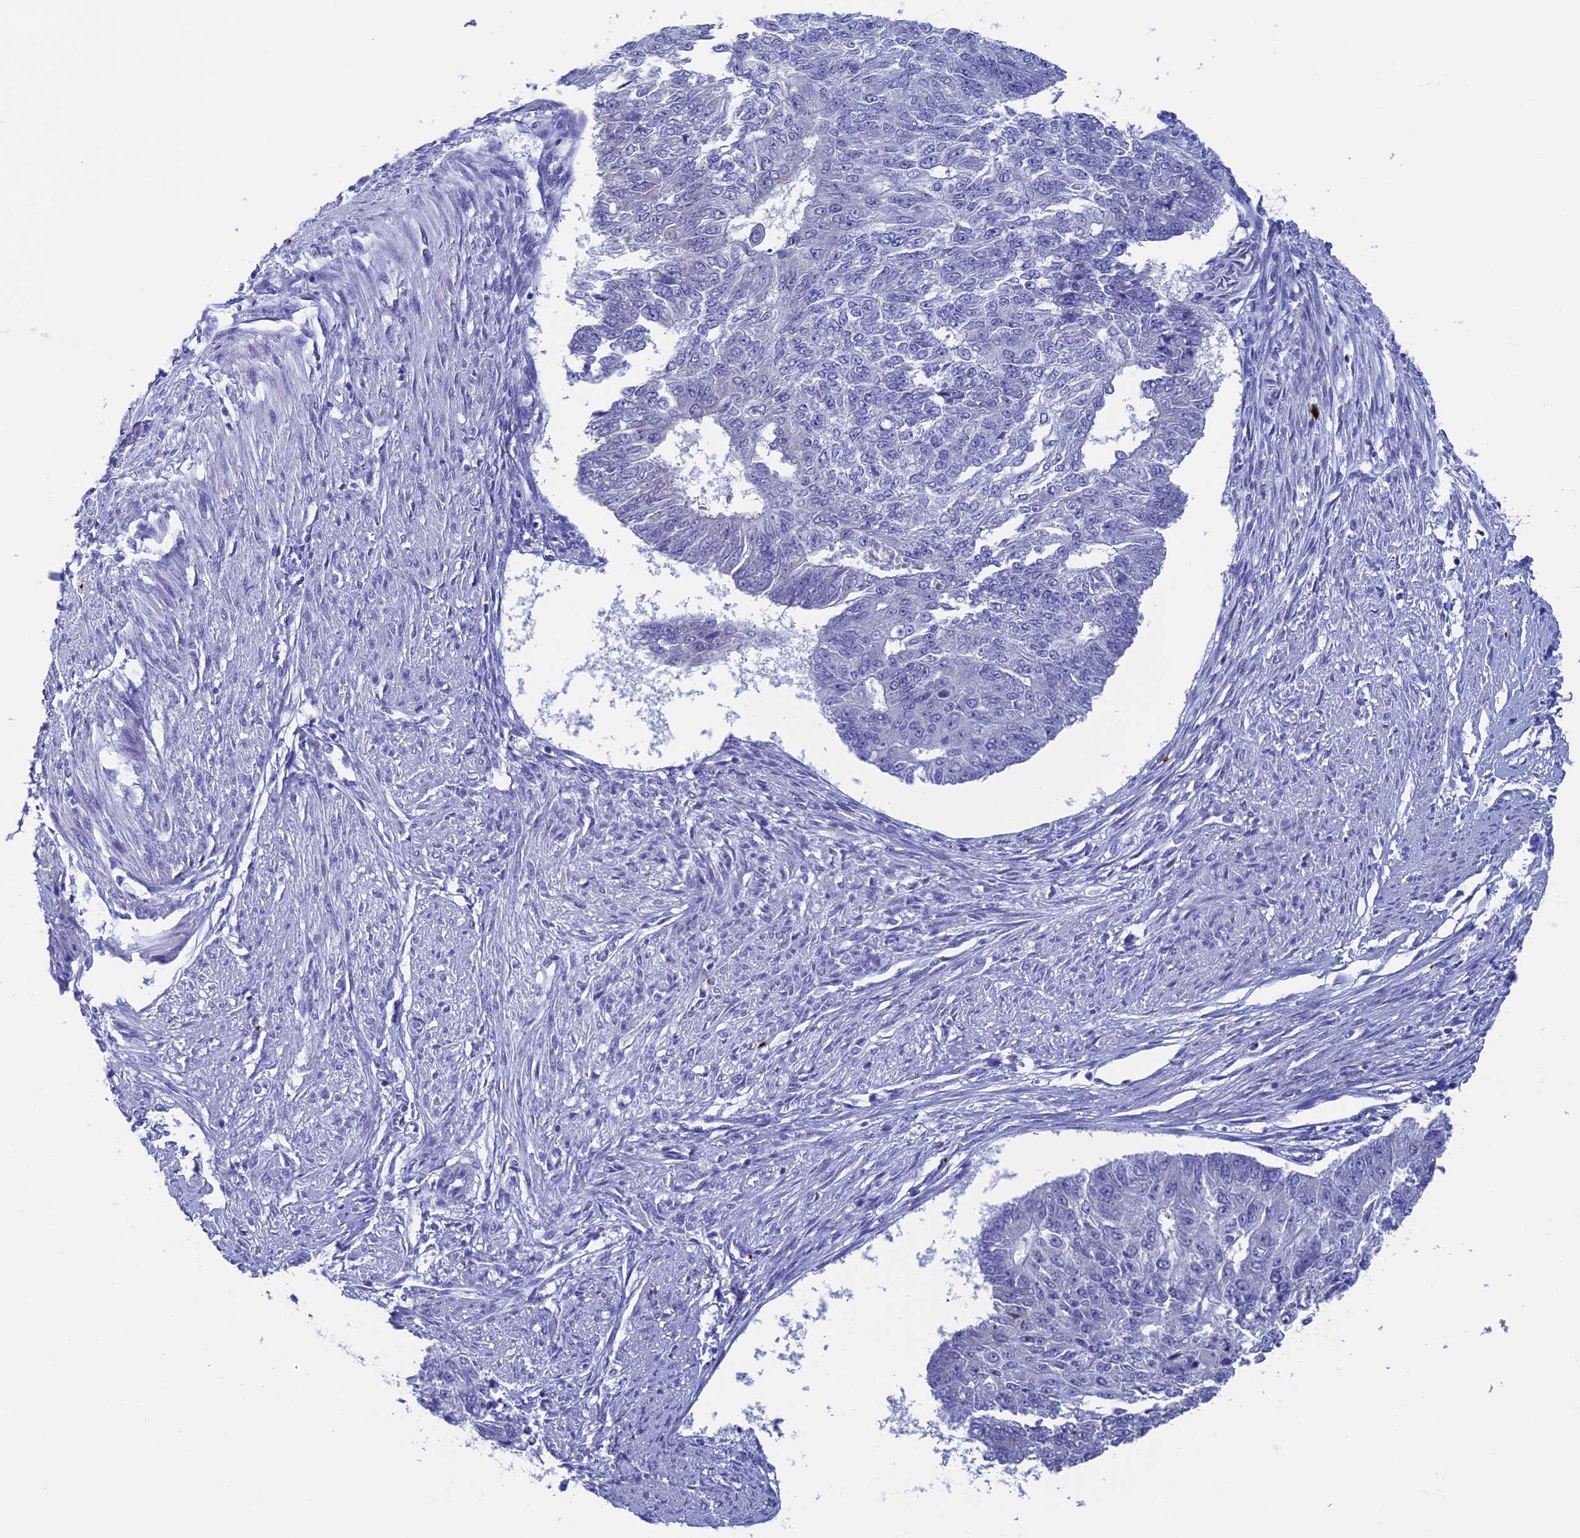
{"staining": {"intensity": "negative", "quantity": "none", "location": "none"}, "tissue": "endometrial cancer", "cell_type": "Tumor cells", "image_type": "cancer", "snomed": [{"axis": "morphology", "description": "Adenocarcinoma, NOS"}, {"axis": "topography", "description": "Endometrium"}], "caption": "Human adenocarcinoma (endometrial) stained for a protein using immunohistochemistry (IHC) shows no expression in tumor cells.", "gene": "AIFM2", "patient": {"sex": "female", "age": 32}}